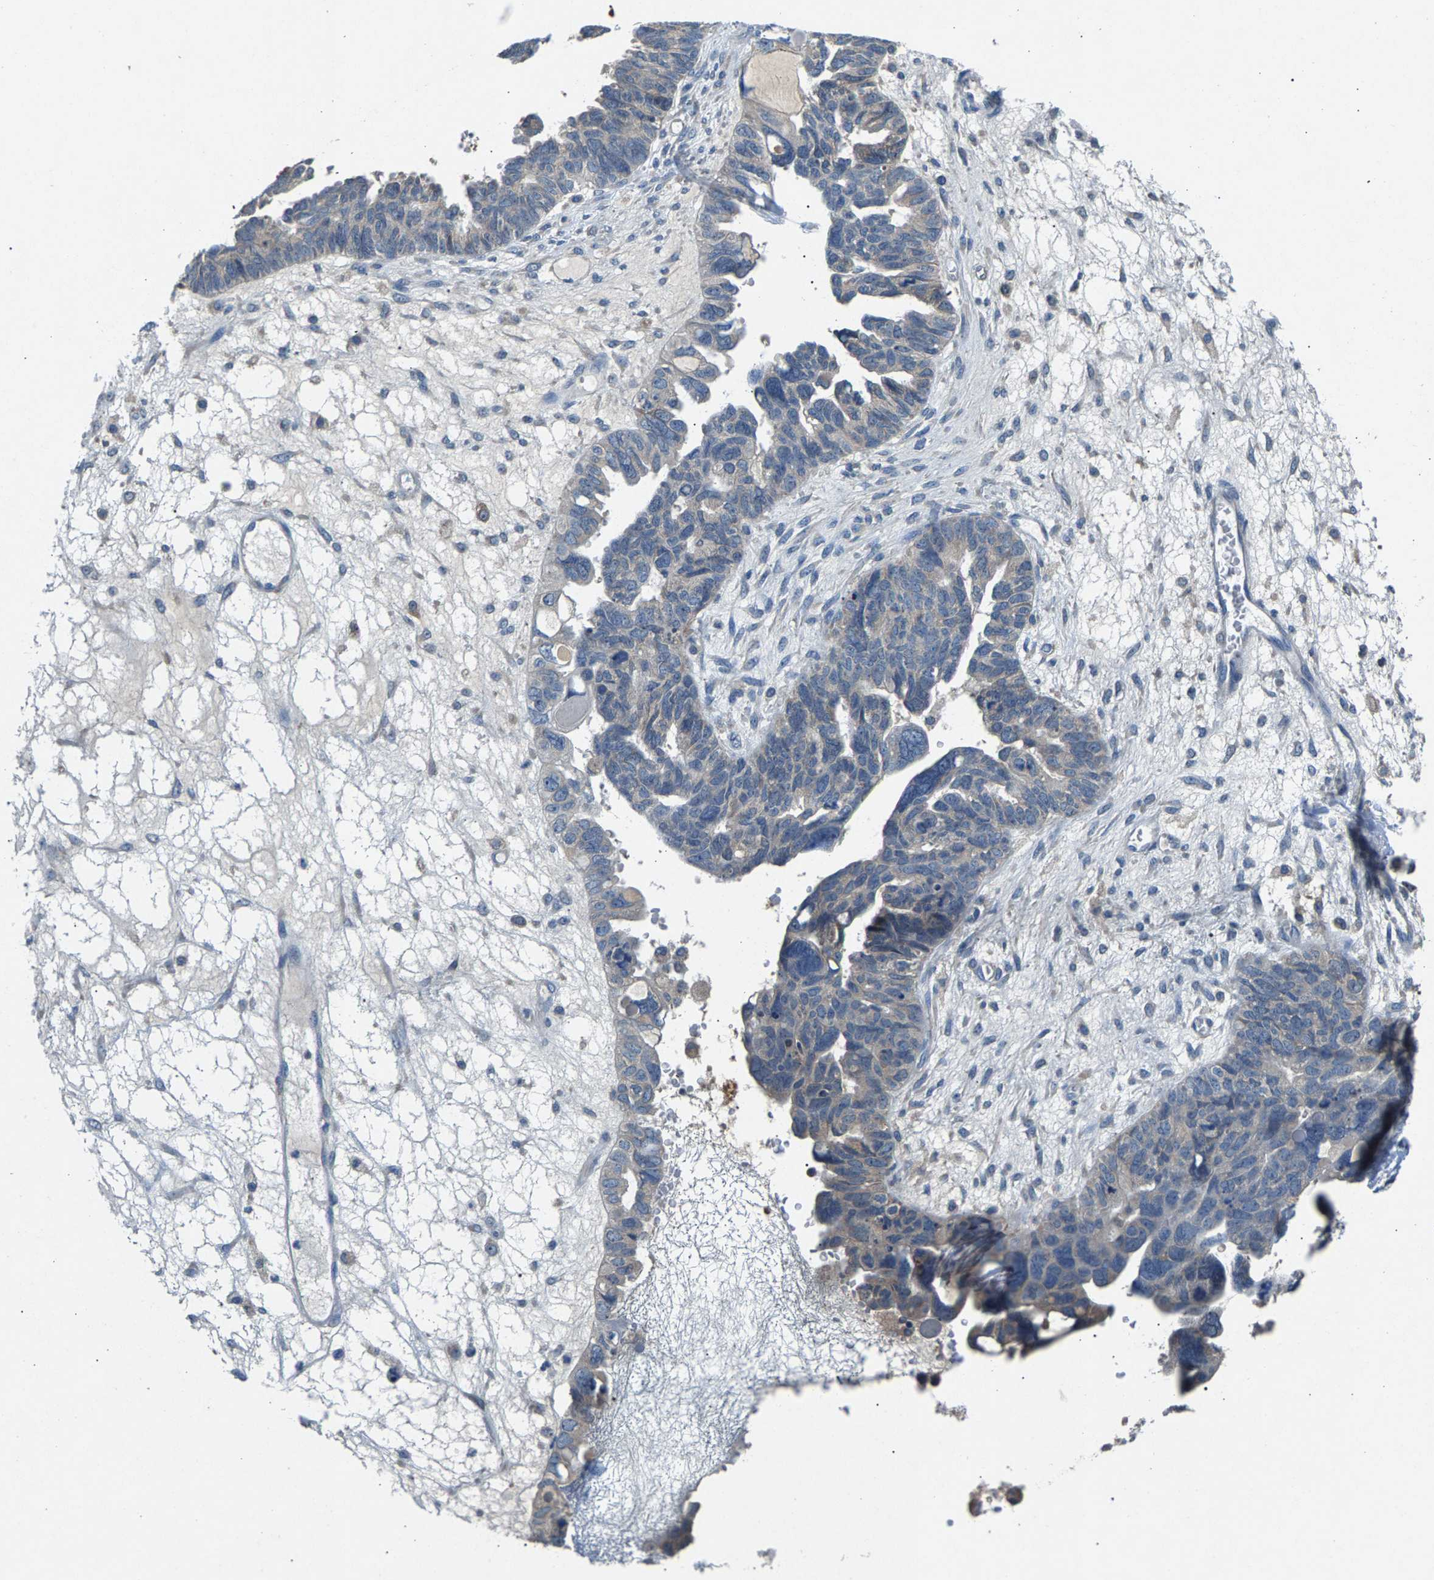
{"staining": {"intensity": "weak", "quantity": "<25%", "location": "cytoplasmic/membranous"}, "tissue": "ovarian cancer", "cell_type": "Tumor cells", "image_type": "cancer", "snomed": [{"axis": "morphology", "description": "Cystadenocarcinoma, serous, NOS"}, {"axis": "topography", "description": "Ovary"}], "caption": "This is a micrograph of IHC staining of ovarian cancer, which shows no positivity in tumor cells.", "gene": "NT5C", "patient": {"sex": "female", "age": 79}}